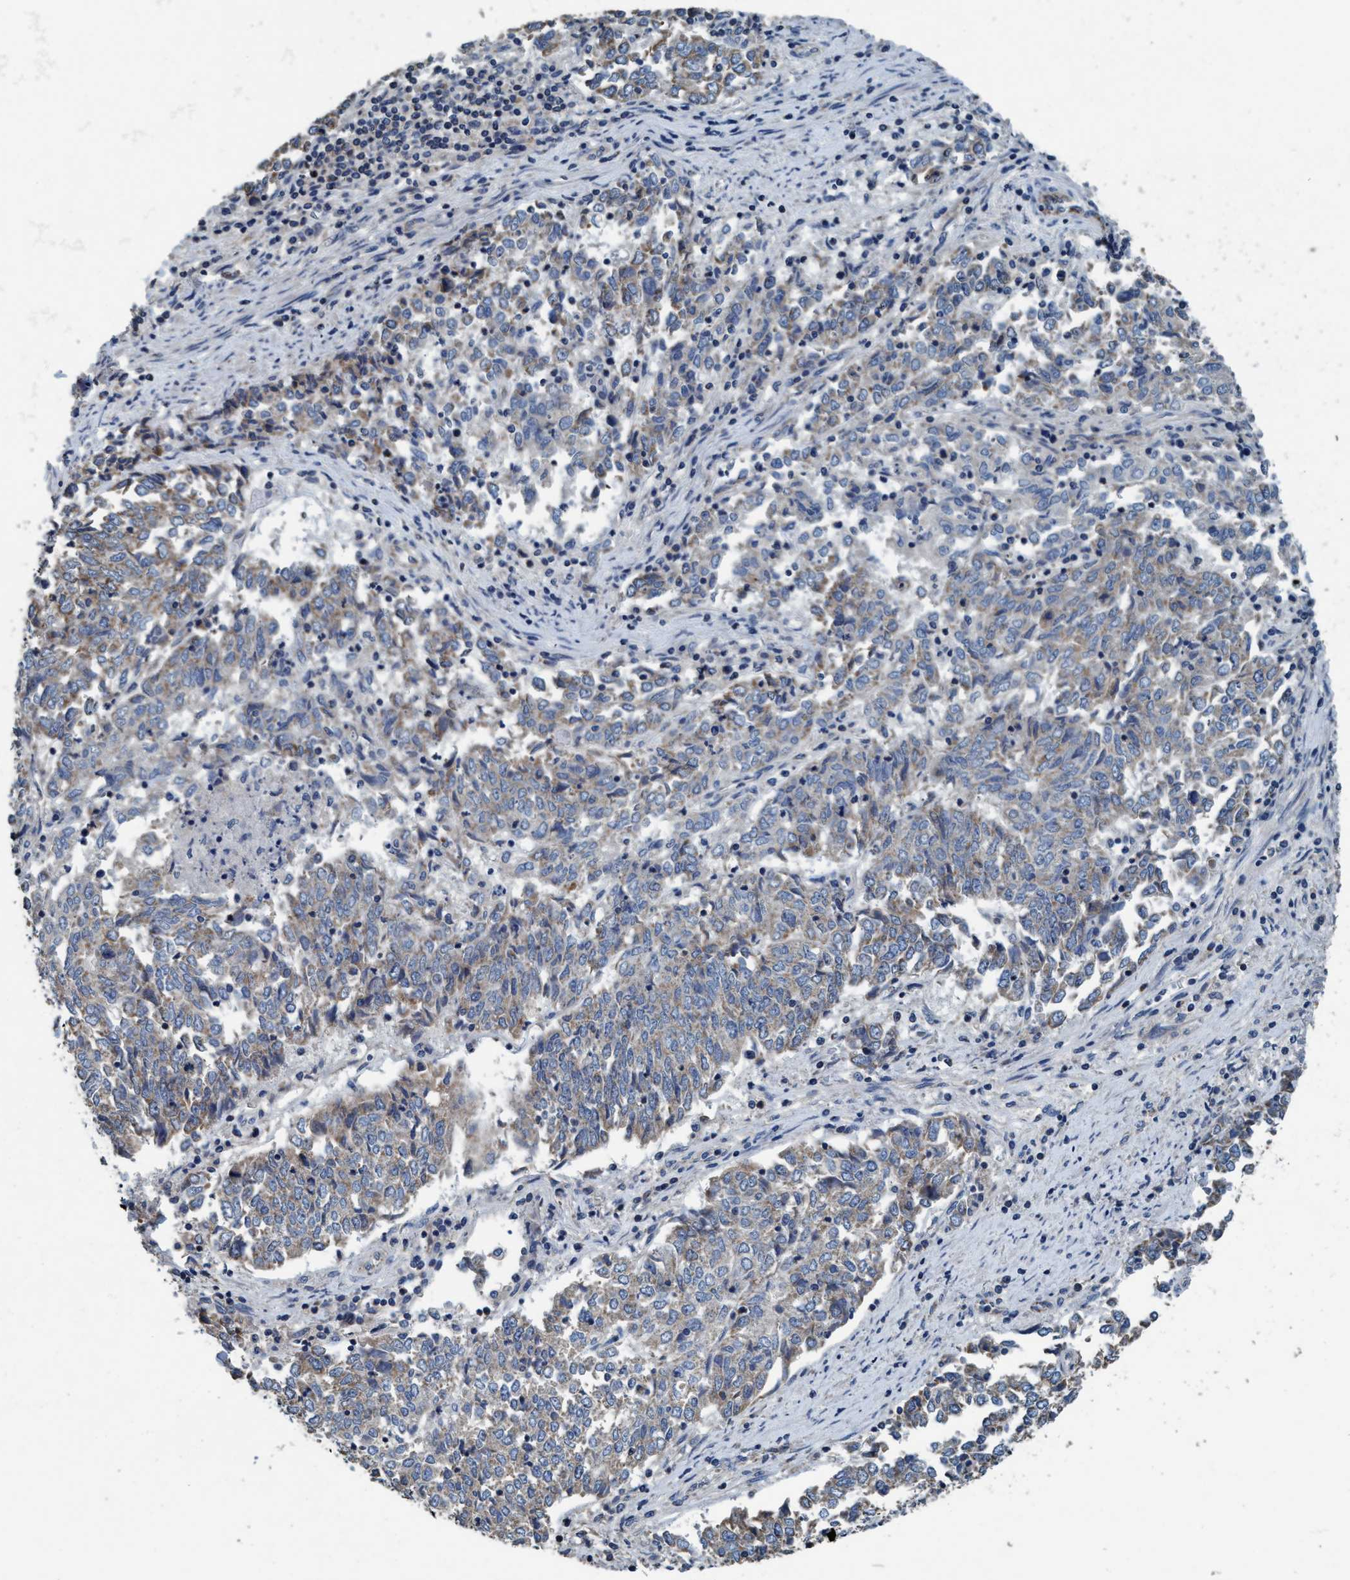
{"staining": {"intensity": "moderate", "quantity": "<25%", "location": "cytoplasmic/membranous"}, "tissue": "endometrial cancer", "cell_type": "Tumor cells", "image_type": "cancer", "snomed": [{"axis": "morphology", "description": "Adenocarcinoma, NOS"}, {"axis": "topography", "description": "Endometrium"}], "caption": "Immunohistochemical staining of adenocarcinoma (endometrial) displays moderate cytoplasmic/membranous protein staining in about <25% of tumor cells.", "gene": "ANKFN1", "patient": {"sex": "female", "age": 80}}